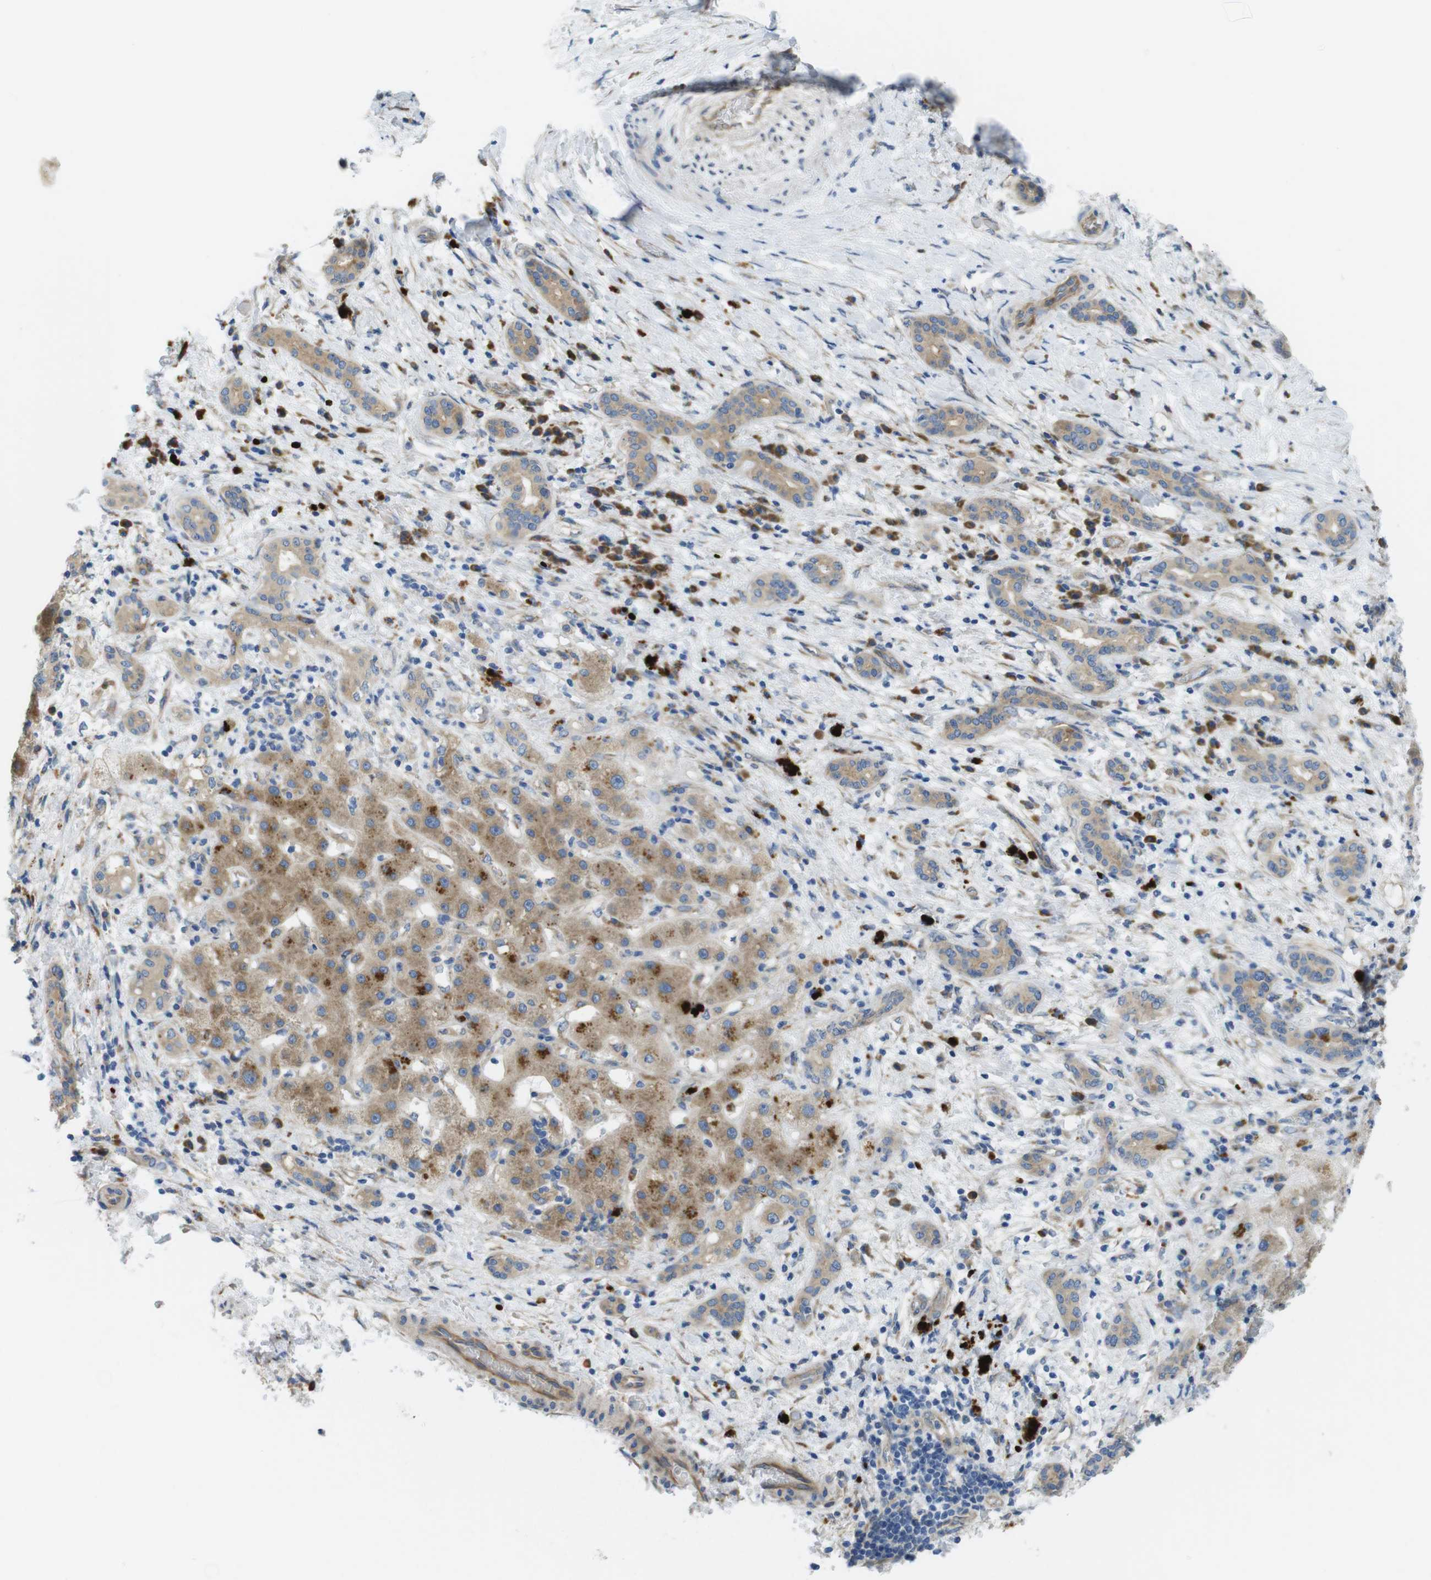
{"staining": {"intensity": "moderate", "quantity": ">75%", "location": "cytoplasmic/membranous"}, "tissue": "liver cancer", "cell_type": "Tumor cells", "image_type": "cancer", "snomed": [{"axis": "morphology", "description": "Cholangiocarcinoma"}, {"axis": "topography", "description": "Liver"}], "caption": "High-magnification brightfield microscopy of liver cholangiocarcinoma stained with DAB (brown) and counterstained with hematoxylin (blue). tumor cells exhibit moderate cytoplasmic/membranous staining is appreciated in approximately>75% of cells.", "gene": "TMEM234", "patient": {"sex": "female", "age": 73}}